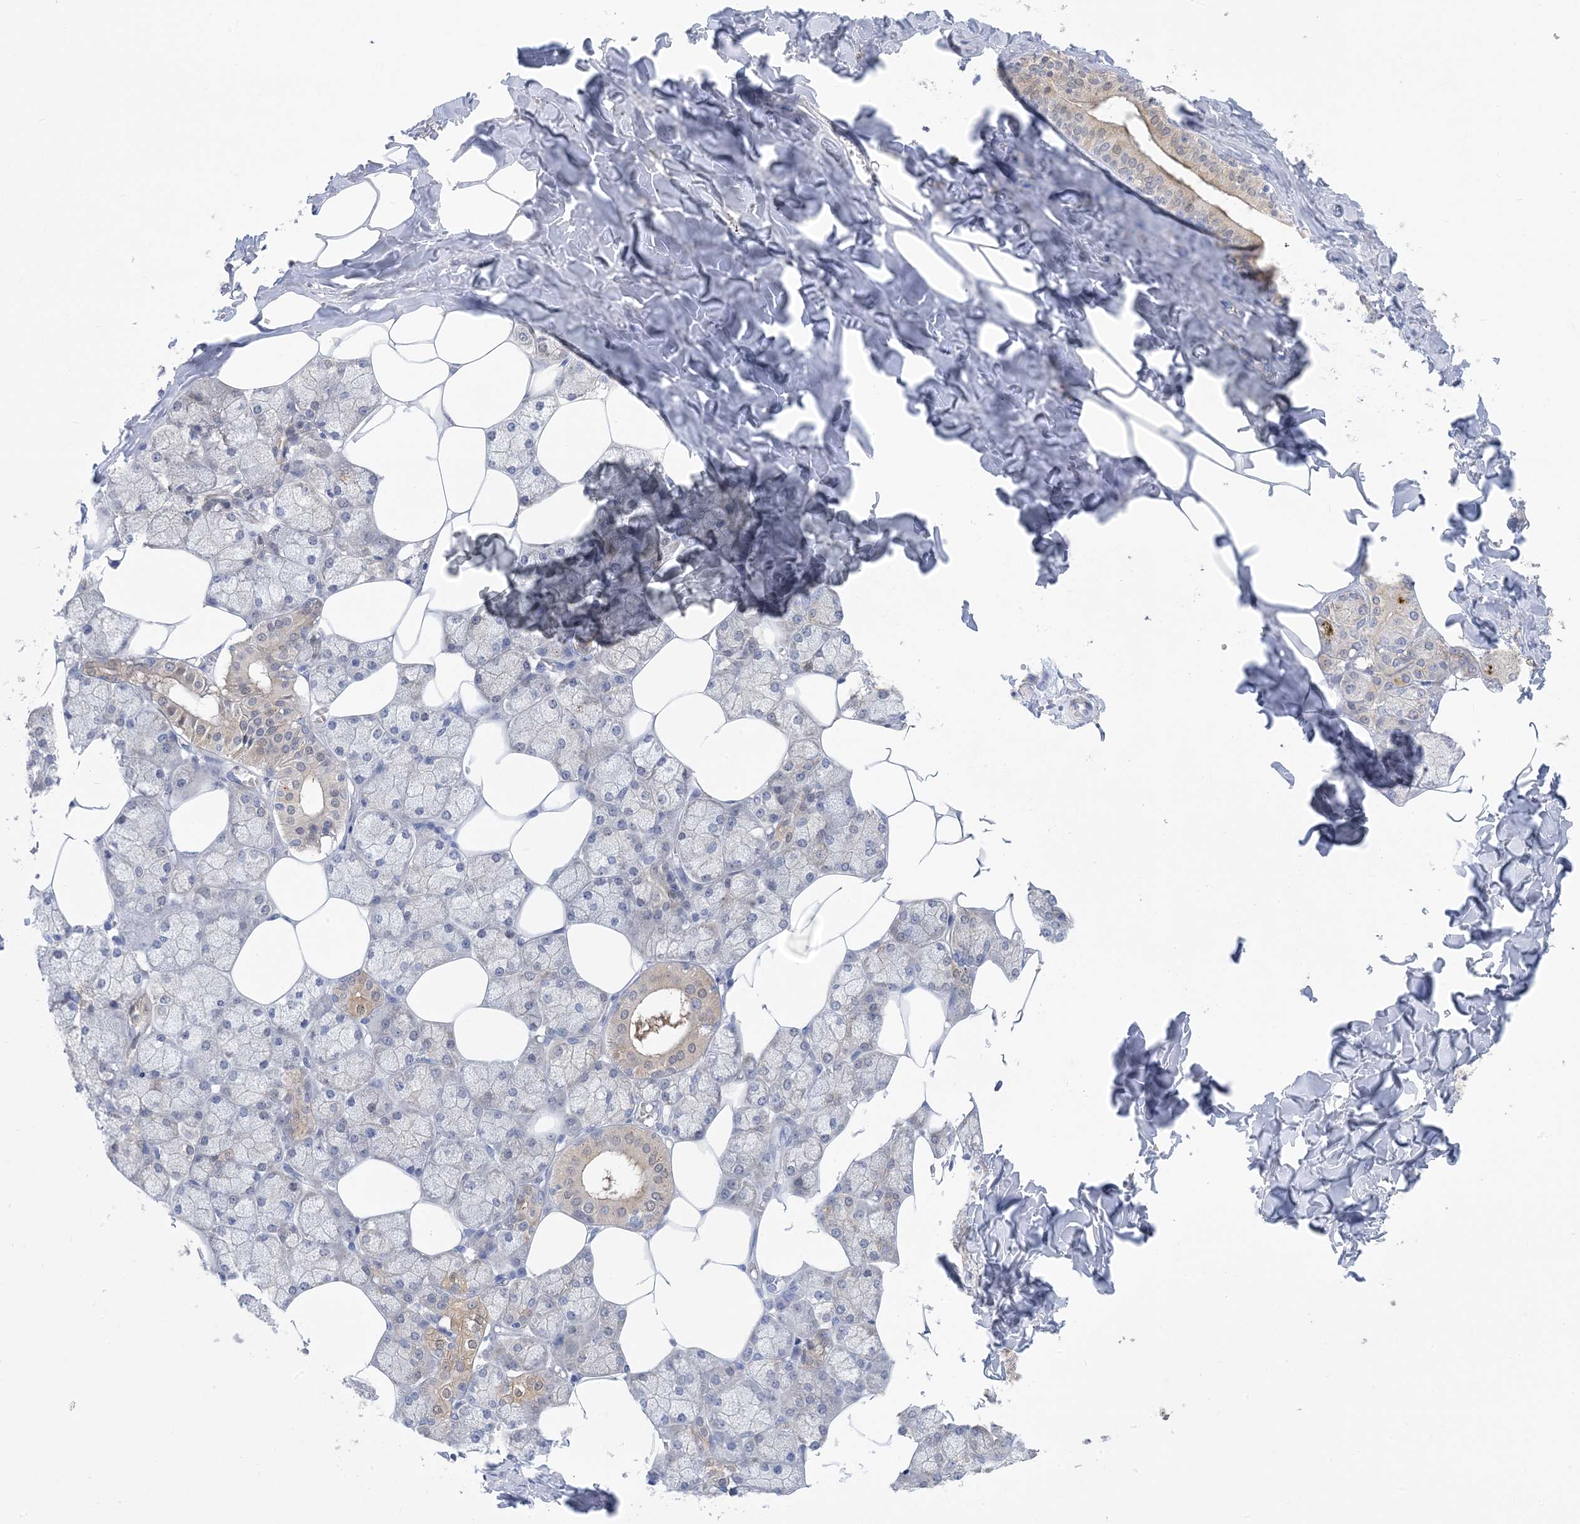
{"staining": {"intensity": "moderate", "quantity": "25%-75%", "location": "cytoplasmic/membranous"}, "tissue": "salivary gland", "cell_type": "Glandular cells", "image_type": "normal", "snomed": [{"axis": "morphology", "description": "Normal tissue, NOS"}, {"axis": "topography", "description": "Salivary gland"}], "caption": "Protein staining displays moderate cytoplasmic/membranous positivity in approximately 25%-75% of glandular cells in benign salivary gland. The staining was performed using DAB to visualize the protein expression in brown, while the nuclei were stained in blue with hematoxylin (Magnification: 20x).", "gene": "SH3YL1", "patient": {"sex": "male", "age": 62}}